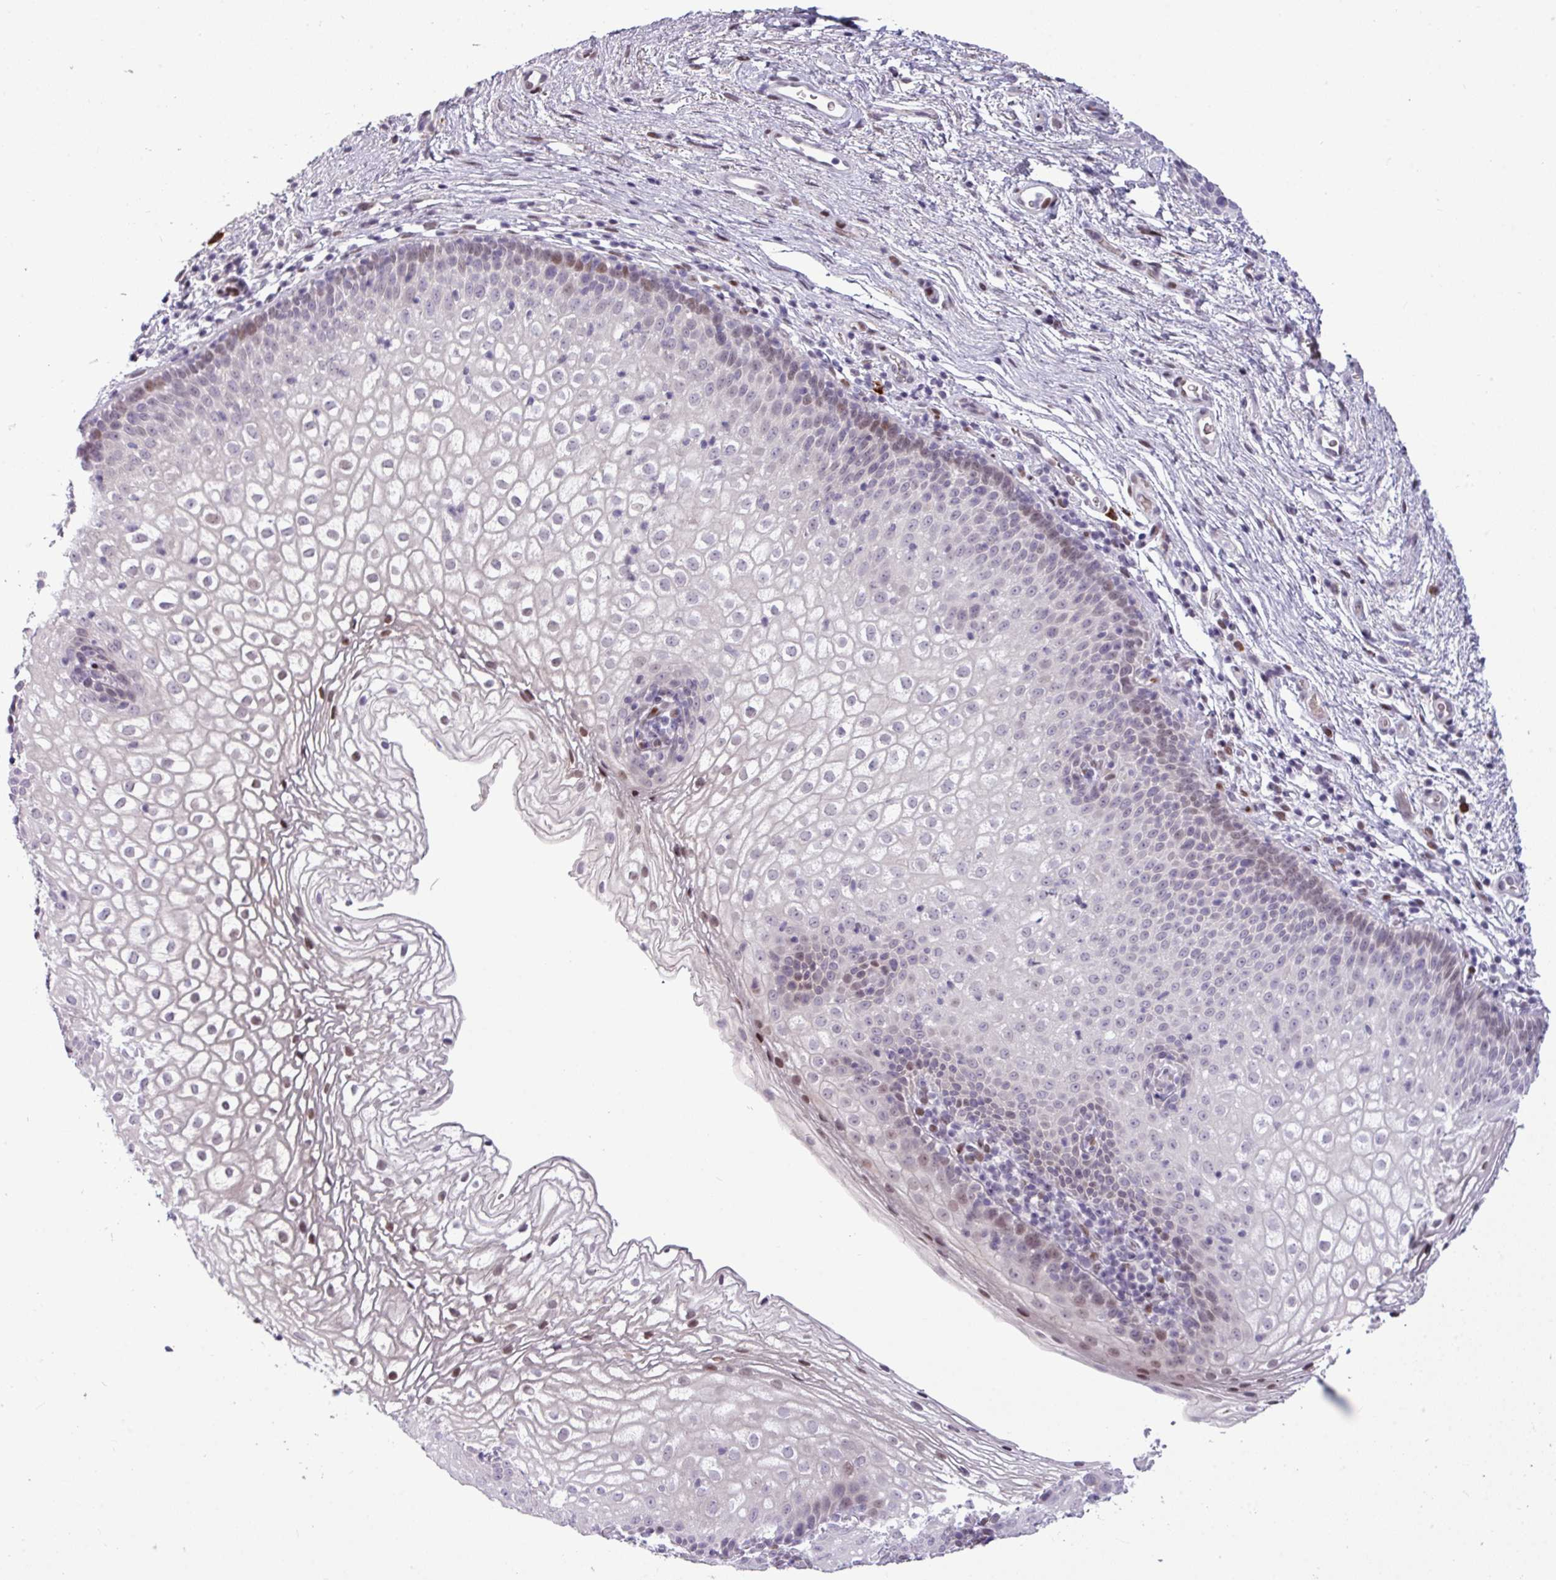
{"staining": {"intensity": "moderate", "quantity": "<25%", "location": "nuclear"}, "tissue": "vagina", "cell_type": "Squamous epithelial cells", "image_type": "normal", "snomed": [{"axis": "morphology", "description": "Normal tissue, NOS"}, {"axis": "topography", "description": "Vagina"}], "caption": "Approximately <25% of squamous epithelial cells in normal vagina demonstrate moderate nuclear protein staining as visualized by brown immunohistochemical staining.", "gene": "SLC66A2", "patient": {"sex": "female", "age": 47}}